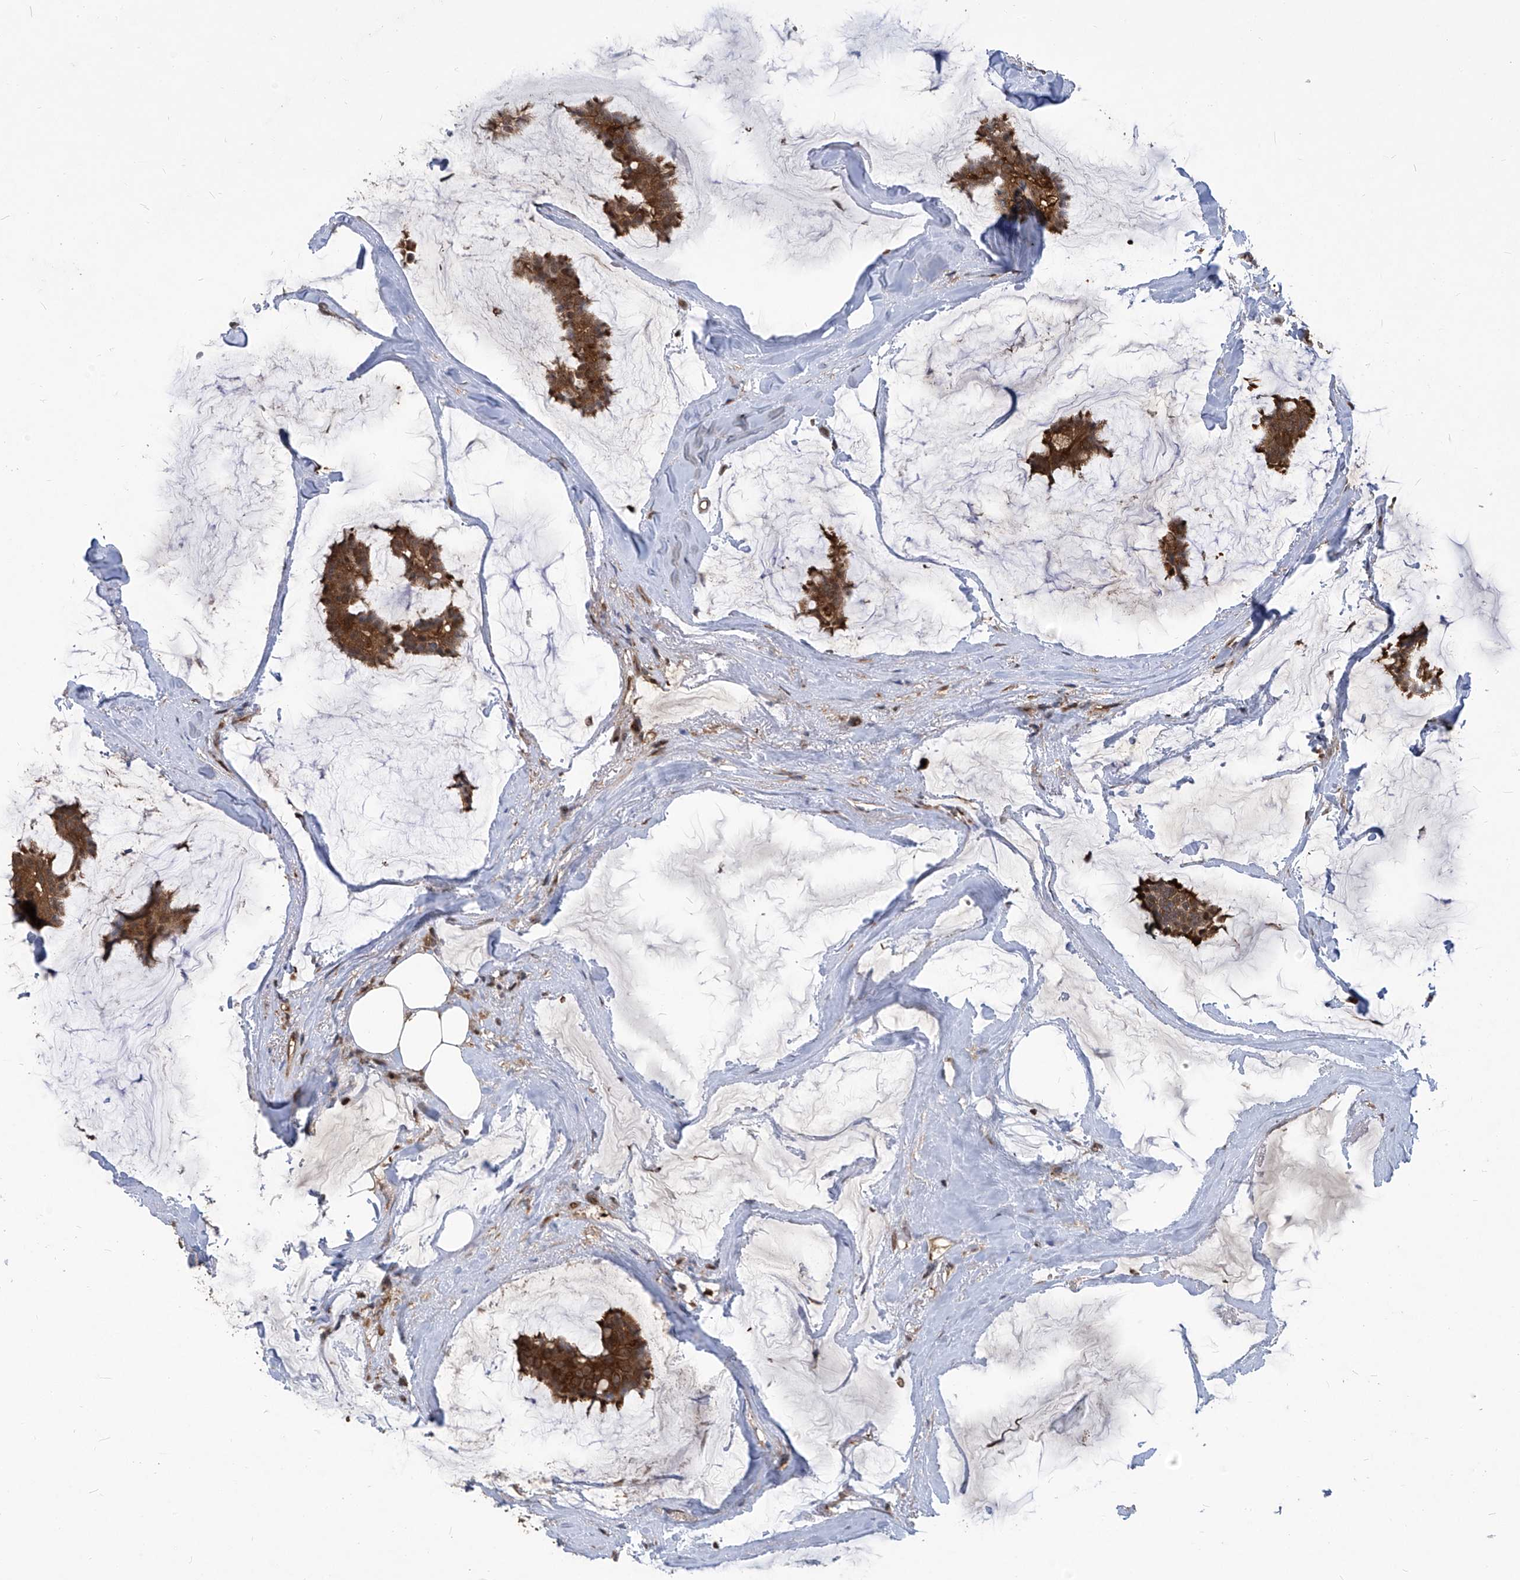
{"staining": {"intensity": "moderate", "quantity": ">75%", "location": "cytoplasmic/membranous"}, "tissue": "breast cancer", "cell_type": "Tumor cells", "image_type": "cancer", "snomed": [{"axis": "morphology", "description": "Duct carcinoma"}, {"axis": "topography", "description": "Breast"}], "caption": "Immunohistochemistry (IHC) (DAB (3,3'-diaminobenzidine)) staining of breast invasive ductal carcinoma exhibits moderate cytoplasmic/membranous protein staining in approximately >75% of tumor cells.", "gene": "PSMB1", "patient": {"sex": "female", "age": 93}}